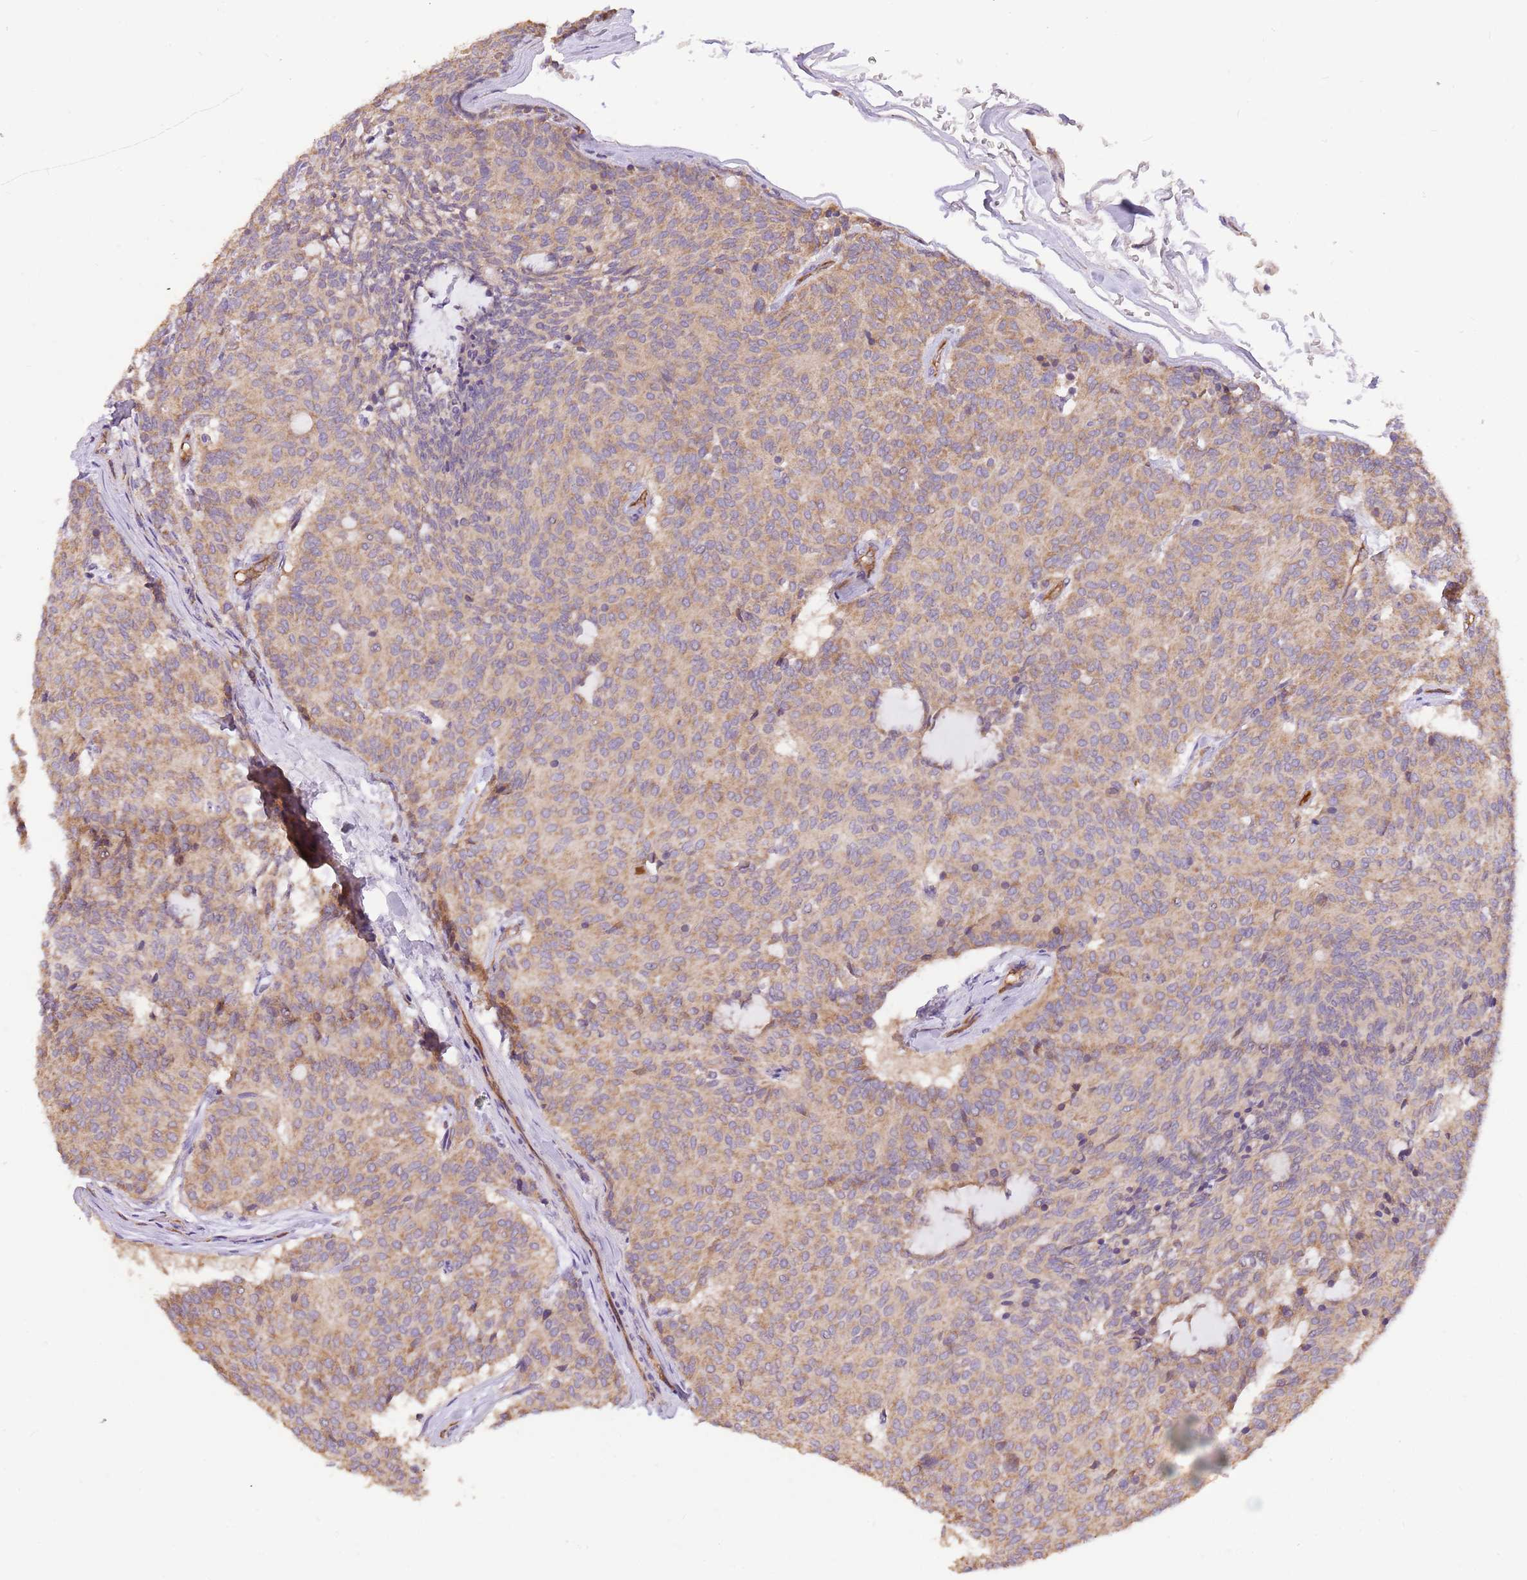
{"staining": {"intensity": "moderate", "quantity": ">75%", "location": "cytoplasmic/membranous"}, "tissue": "carcinoid", "cell_type": "Tumor cells", "image_type": "cancer", "snomed": [{"axis": "morphology", "description": "Carcinoid, malignant, NOS"}, {"axis": "topography", "description": "Pancreas"}], "caption": "Brown immunohistochemical staining in carcinoid reveals moderate cytoplasmic/membranous expression in about >75% of tumor cells. The staining is performed using DAB (3,3'-diaminobenzidine) brown chromogen to label protein expression. The nuclei are counter-stained blue using hematoxylin.", "gene": "DOCK9", "patient": {"sex": "female", "age": 54}}